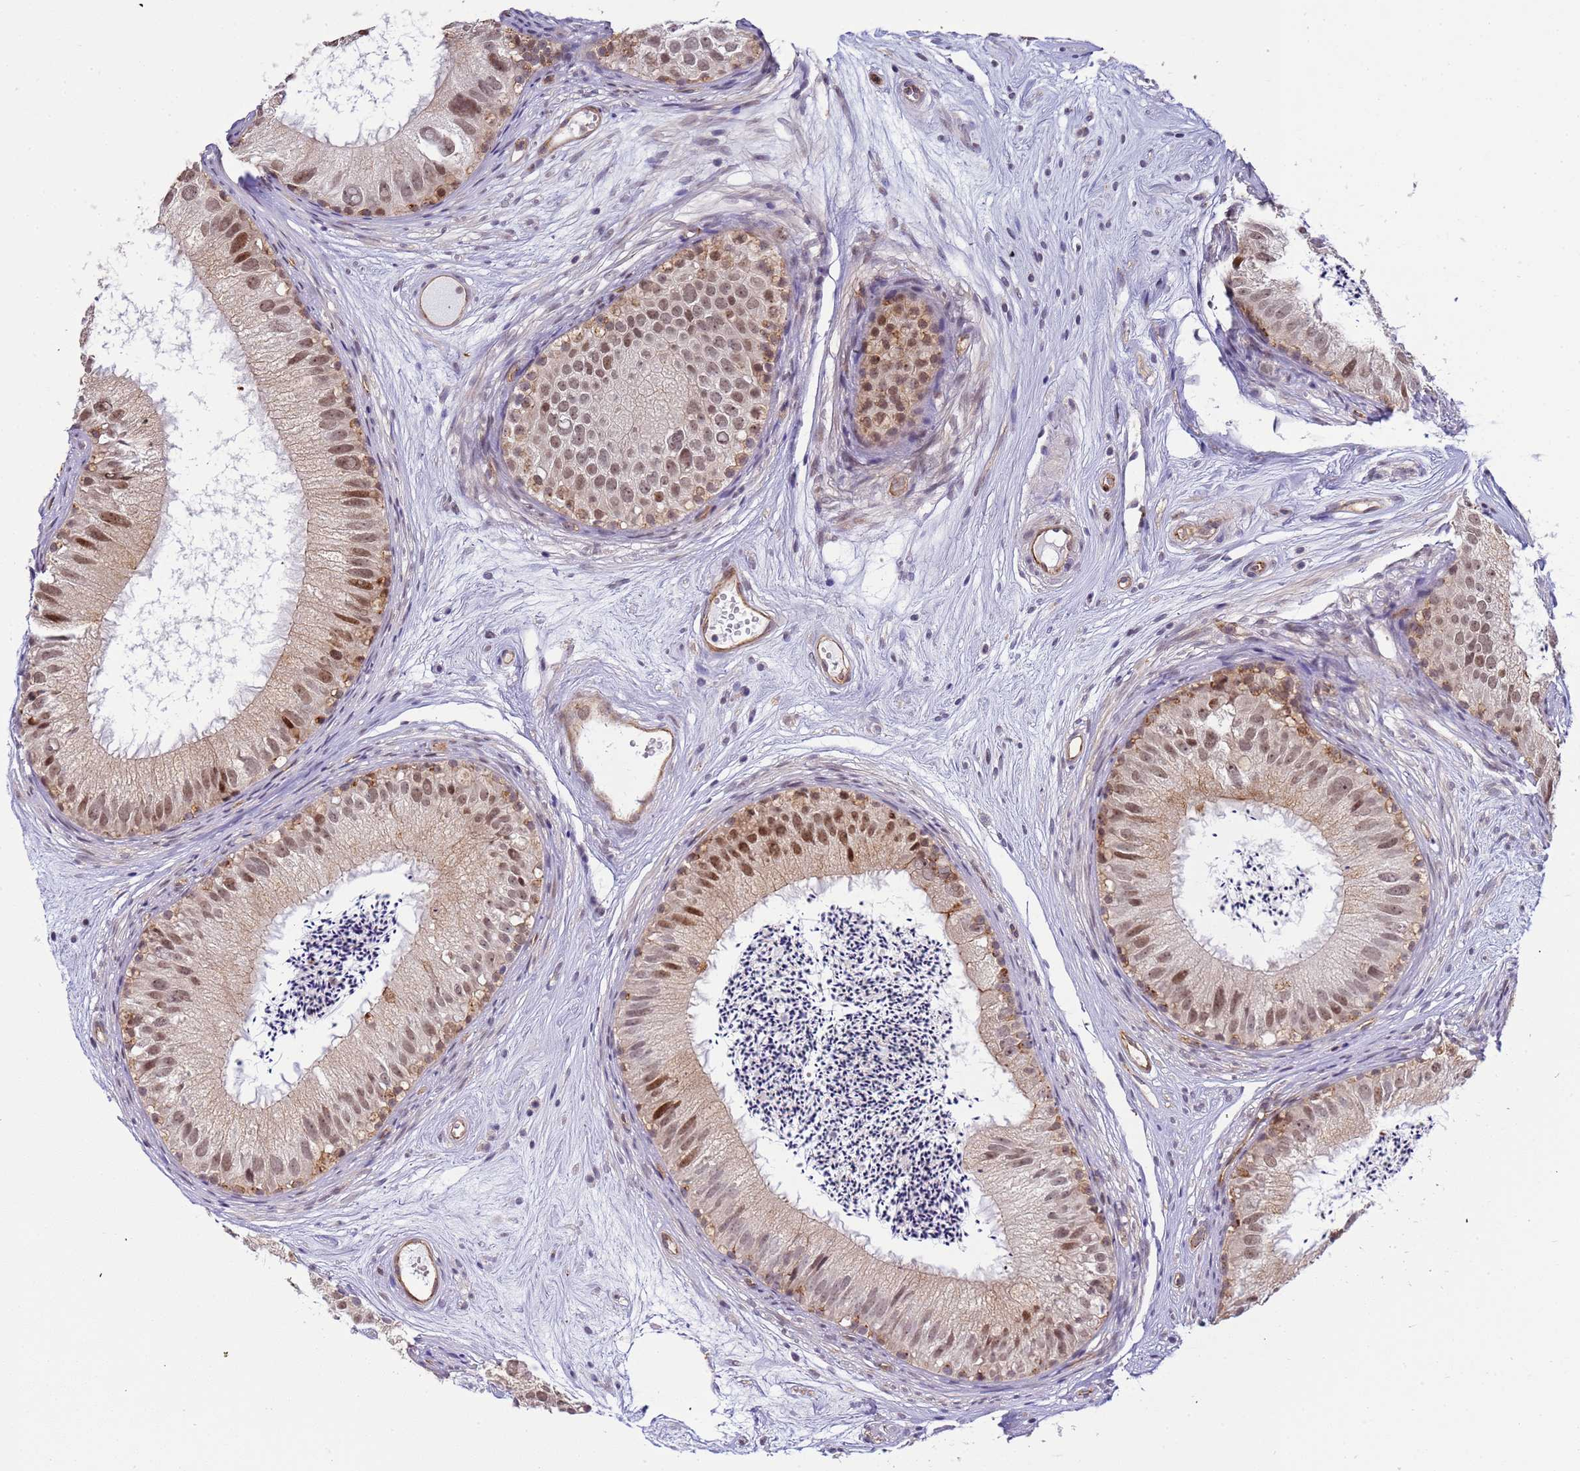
{"staining": {"intensity": "moderate", "quantity": ">75%", "location": "nuclear"}, "tissue": "epididymis", "cell_type": "Glandular cells", "image_type": "normal", "snomed": [{"axis": "morphology", "description": "Normal tissue, NOS"}, {"axis": "topography", "description": "Epididymis"}], "caption": "There is medium levels of moderate nuclear expression in glandular cells of normal epididymis, as demonstrated by immunohistochemical staining (brown color).", "gene": "EMC2", "patient": {"sex": "male", "age": 77}}